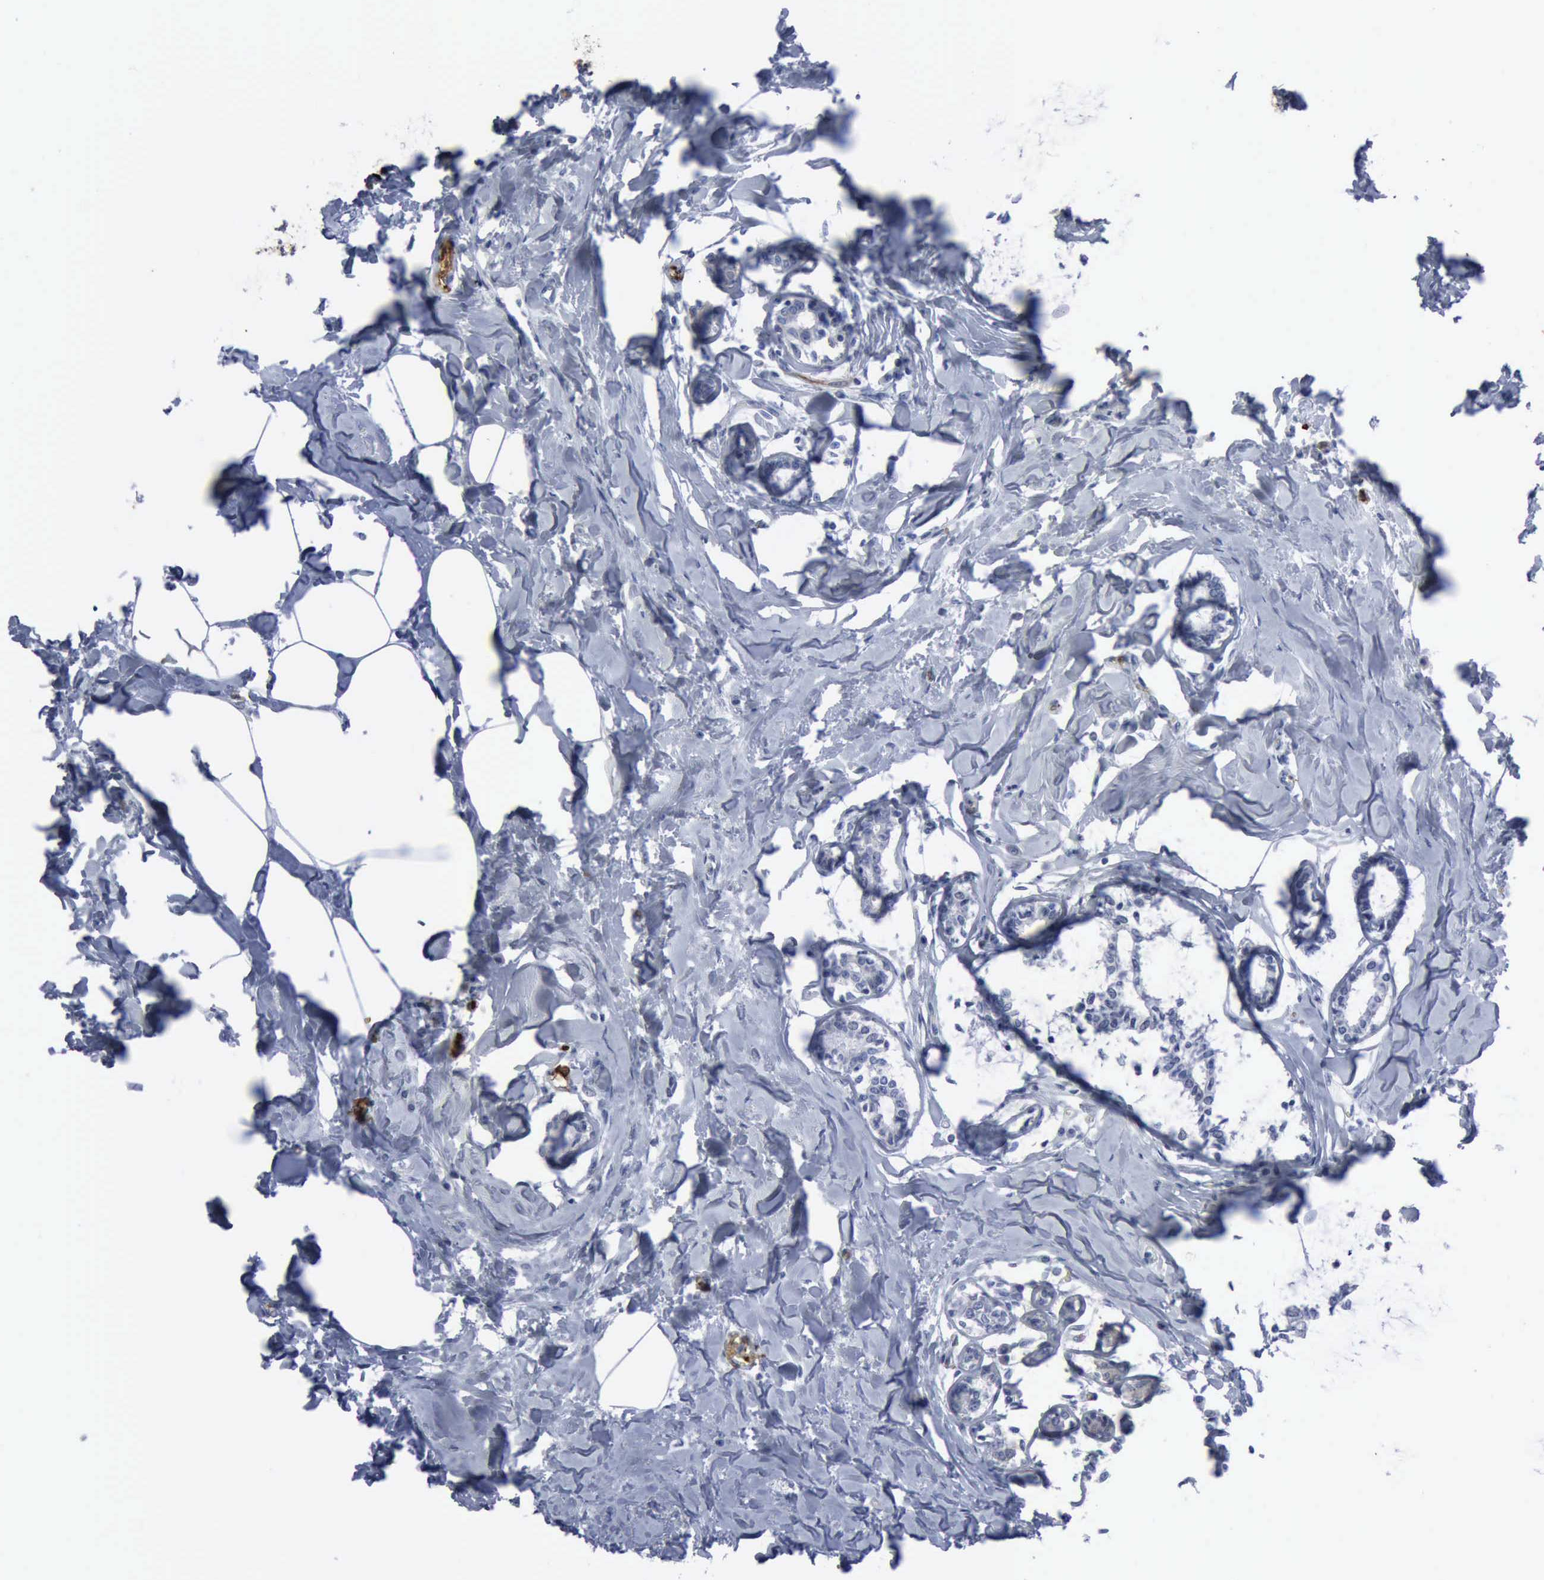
{"staining": {"intensity": "negative", "quantity": "none", "location": "none"}, "tissue": "breast cancer", "cell_type": "Tumor cells", "image_type": "cancer", "snomed": [{"axis": "morphology", "description": "Lobular carcinoma"}, {"axis": "topography", "description": "Breast"}], "caption": "IHC micrograph of neoplastic tissue: human lobular carcinoma (breast) stained with DAB displays no significant protein expression in tumor cells. Nuclei are stained in blue.", "gene": "TGFB1", "patient": {"sex": "female", "age": 51}}